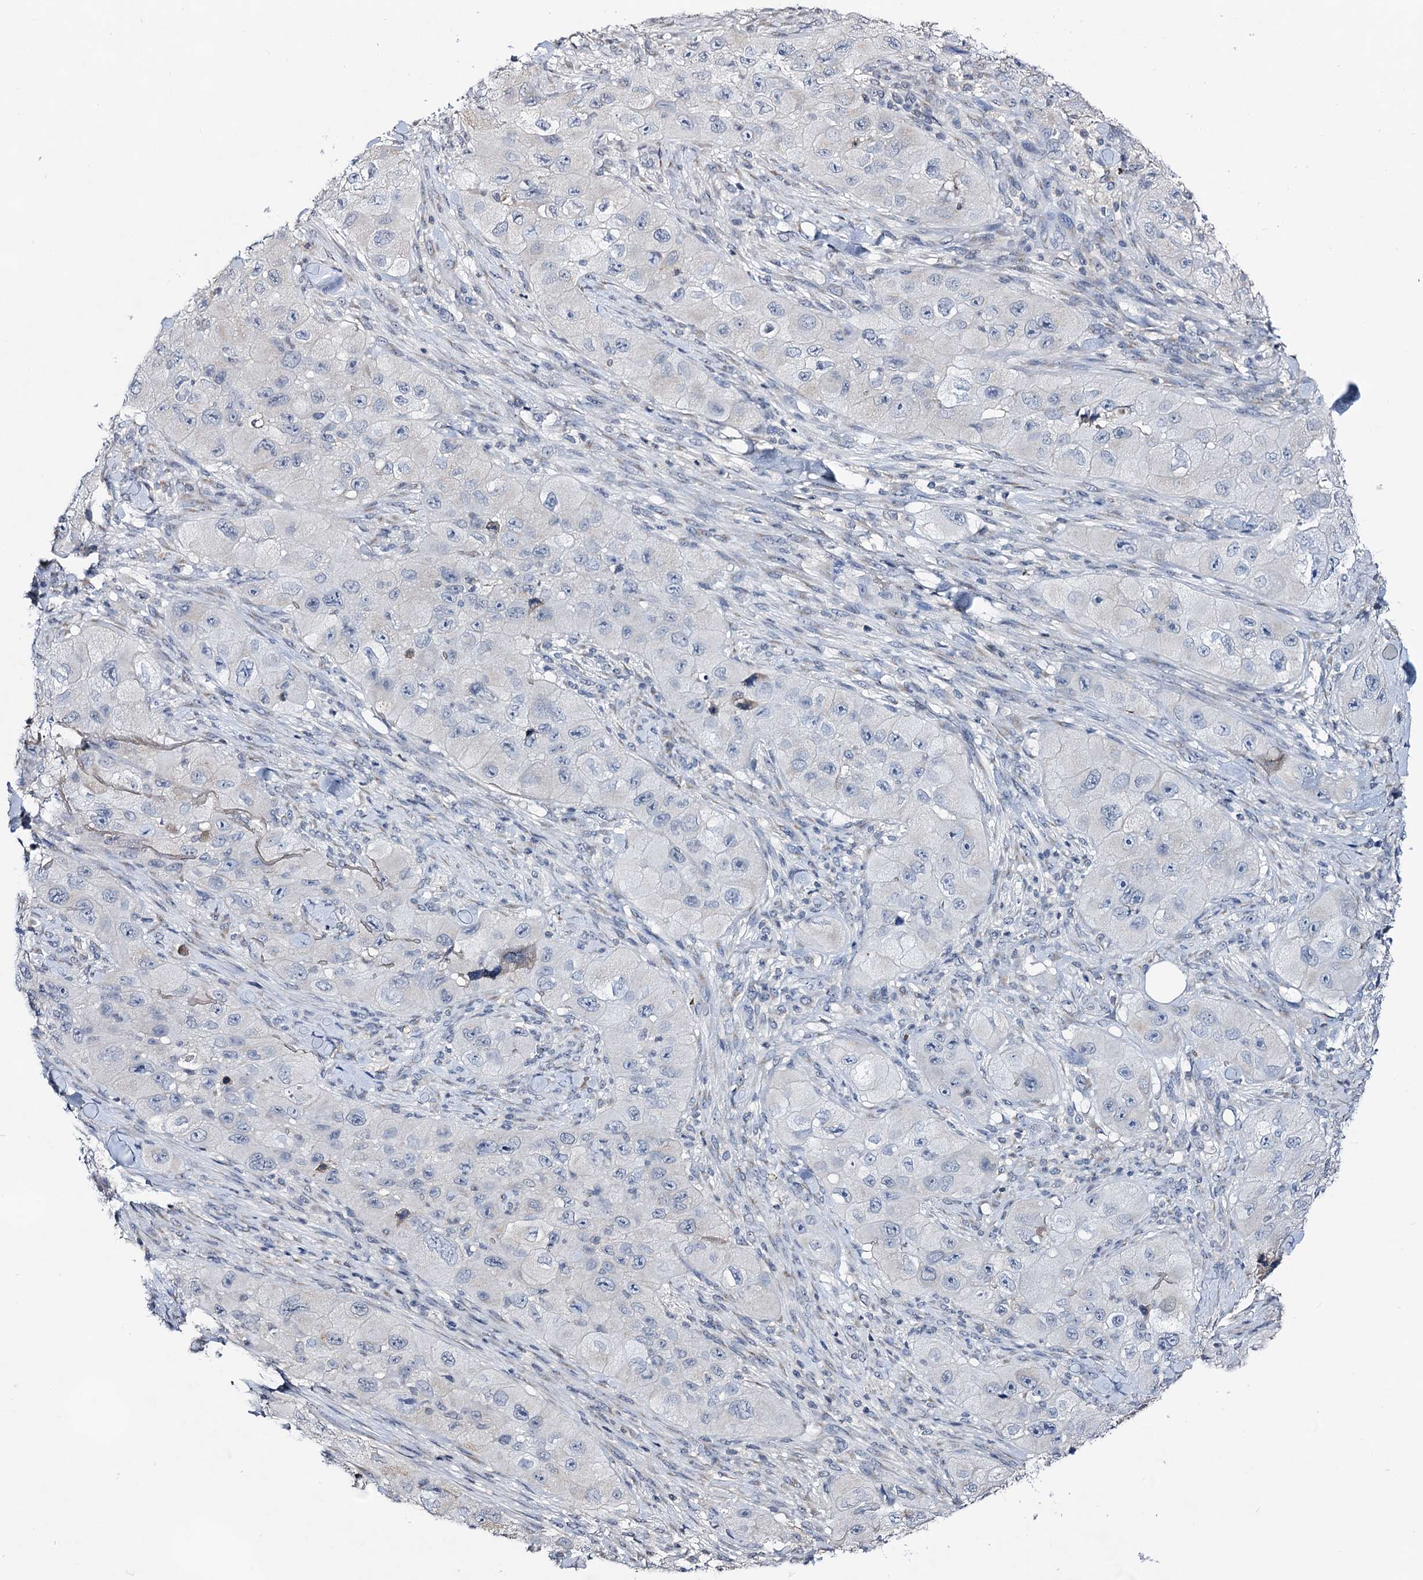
{"staining": {"intensity": "negative", "quantity": "none", "location": "none"}, "tissue": "skin cancer", "cell_type": "Tumor cells", "image_type": "cancer", "snomed": [{"axis": "morphology", "description": "Squamous cell carcinoma, NOS"}, {"axis": "topography", "description": "Skin"}, {"axis": "topography", "description": "Subcutis"}], "caption": "Human skin squamous cell carcinoma stained for a protein using IHC reveals no expression in tumor cells.", "gene": "PLIN1", "patient": {"sex": "male", "age": 73}}